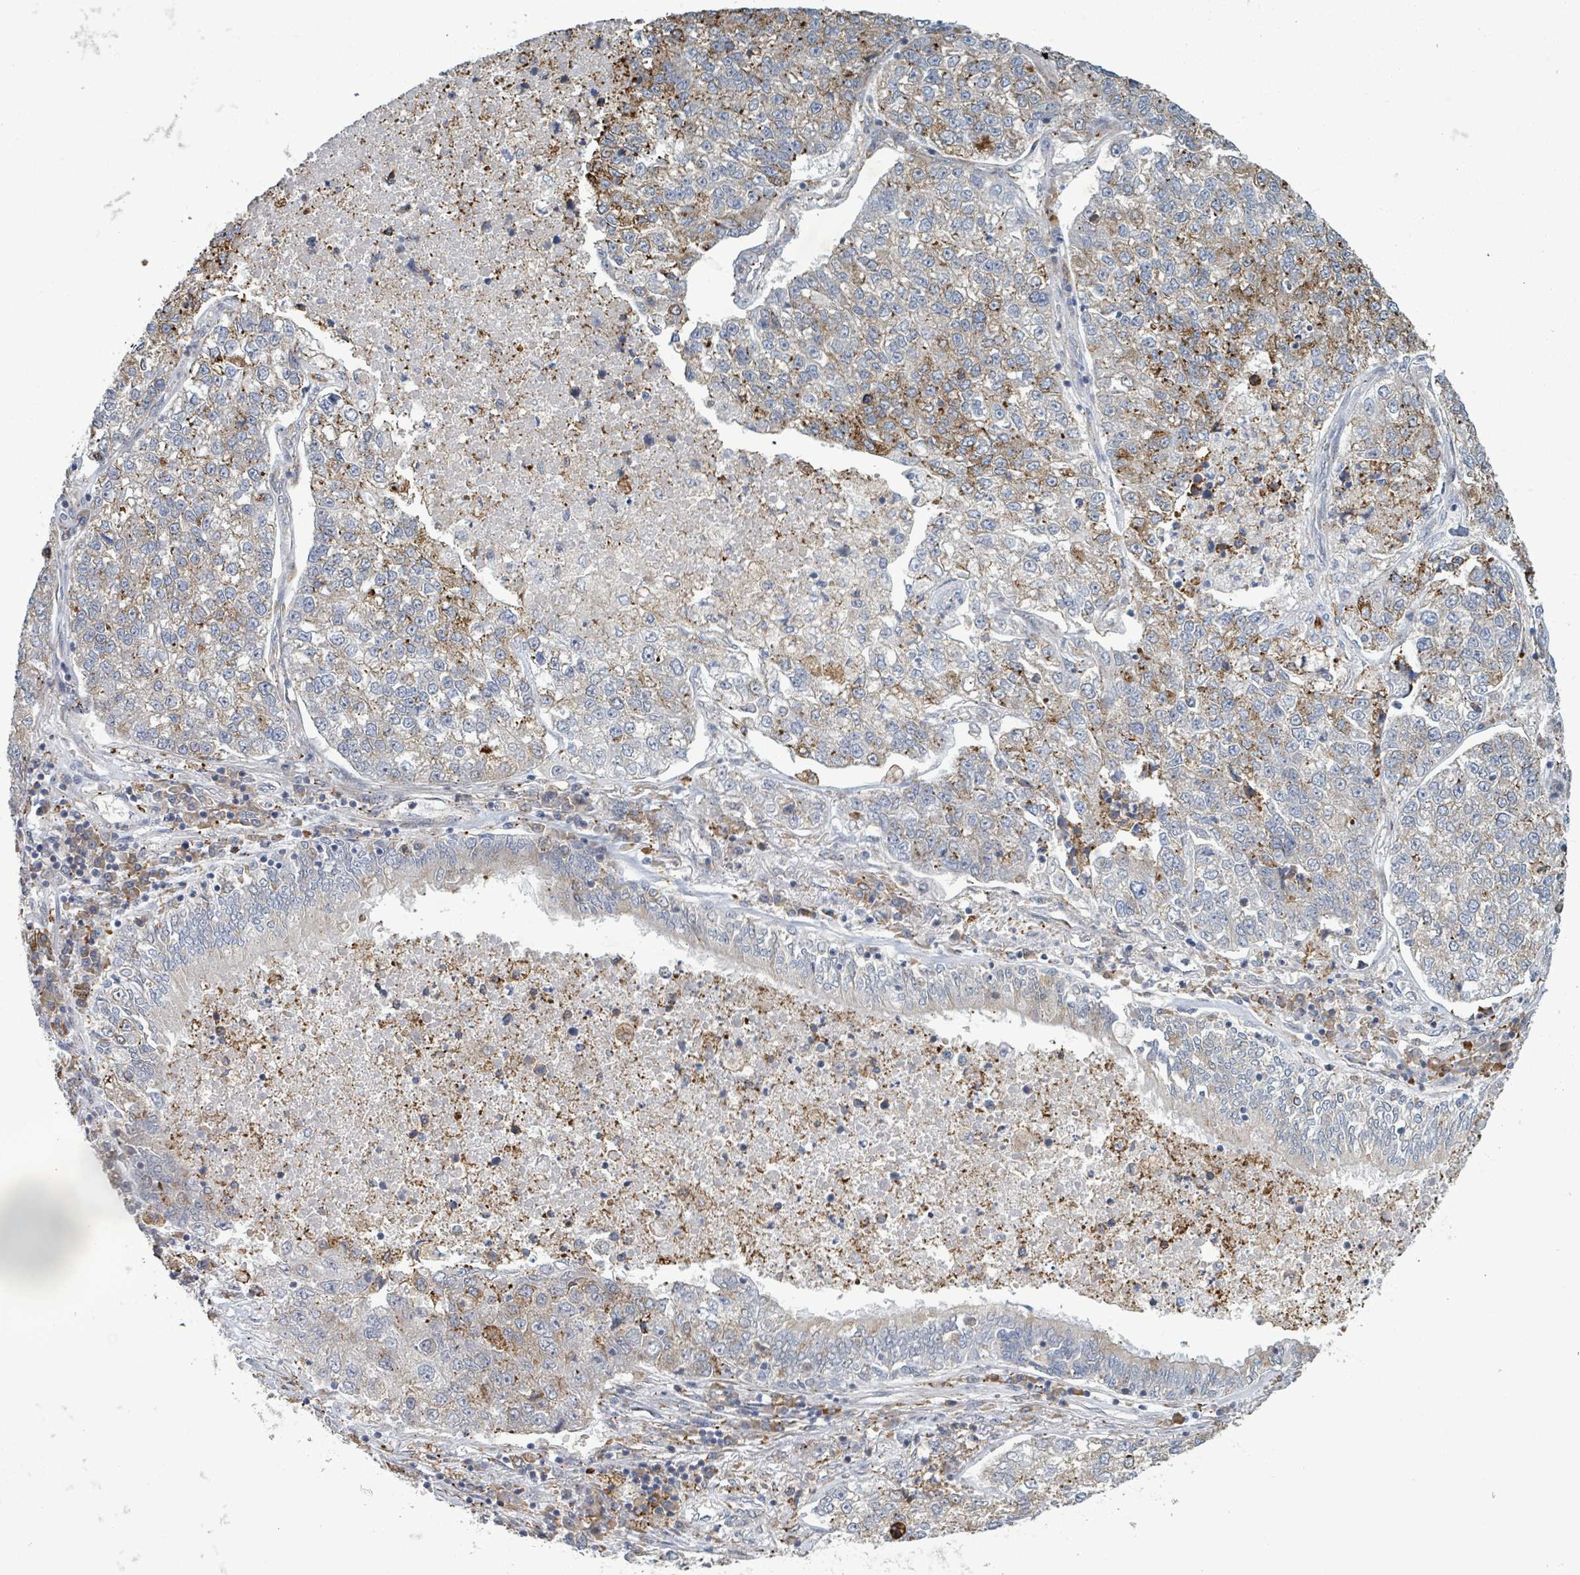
{"staining": {"intensity": "moderate", "quantity": "25%-75%", "location": "cytoplasmic/membranous"}, "tissue": "lung cancer", "cell_type": "Tumor cells", "image_type": "cancer", "snomed": [{"axis": "morphology", "description": "Adenocarcinoma, NOS"}, {"axis": "topography", "description": "Lung"}], "caption": "Tumor cells exhibit medium levels of moderate cytoplasmic/membranous expression in approximately 25%-75% of cells in adenocarcinoma (lung).", "gene": "SHROOM2", "patient": {"sex": "male", "age": 49}}